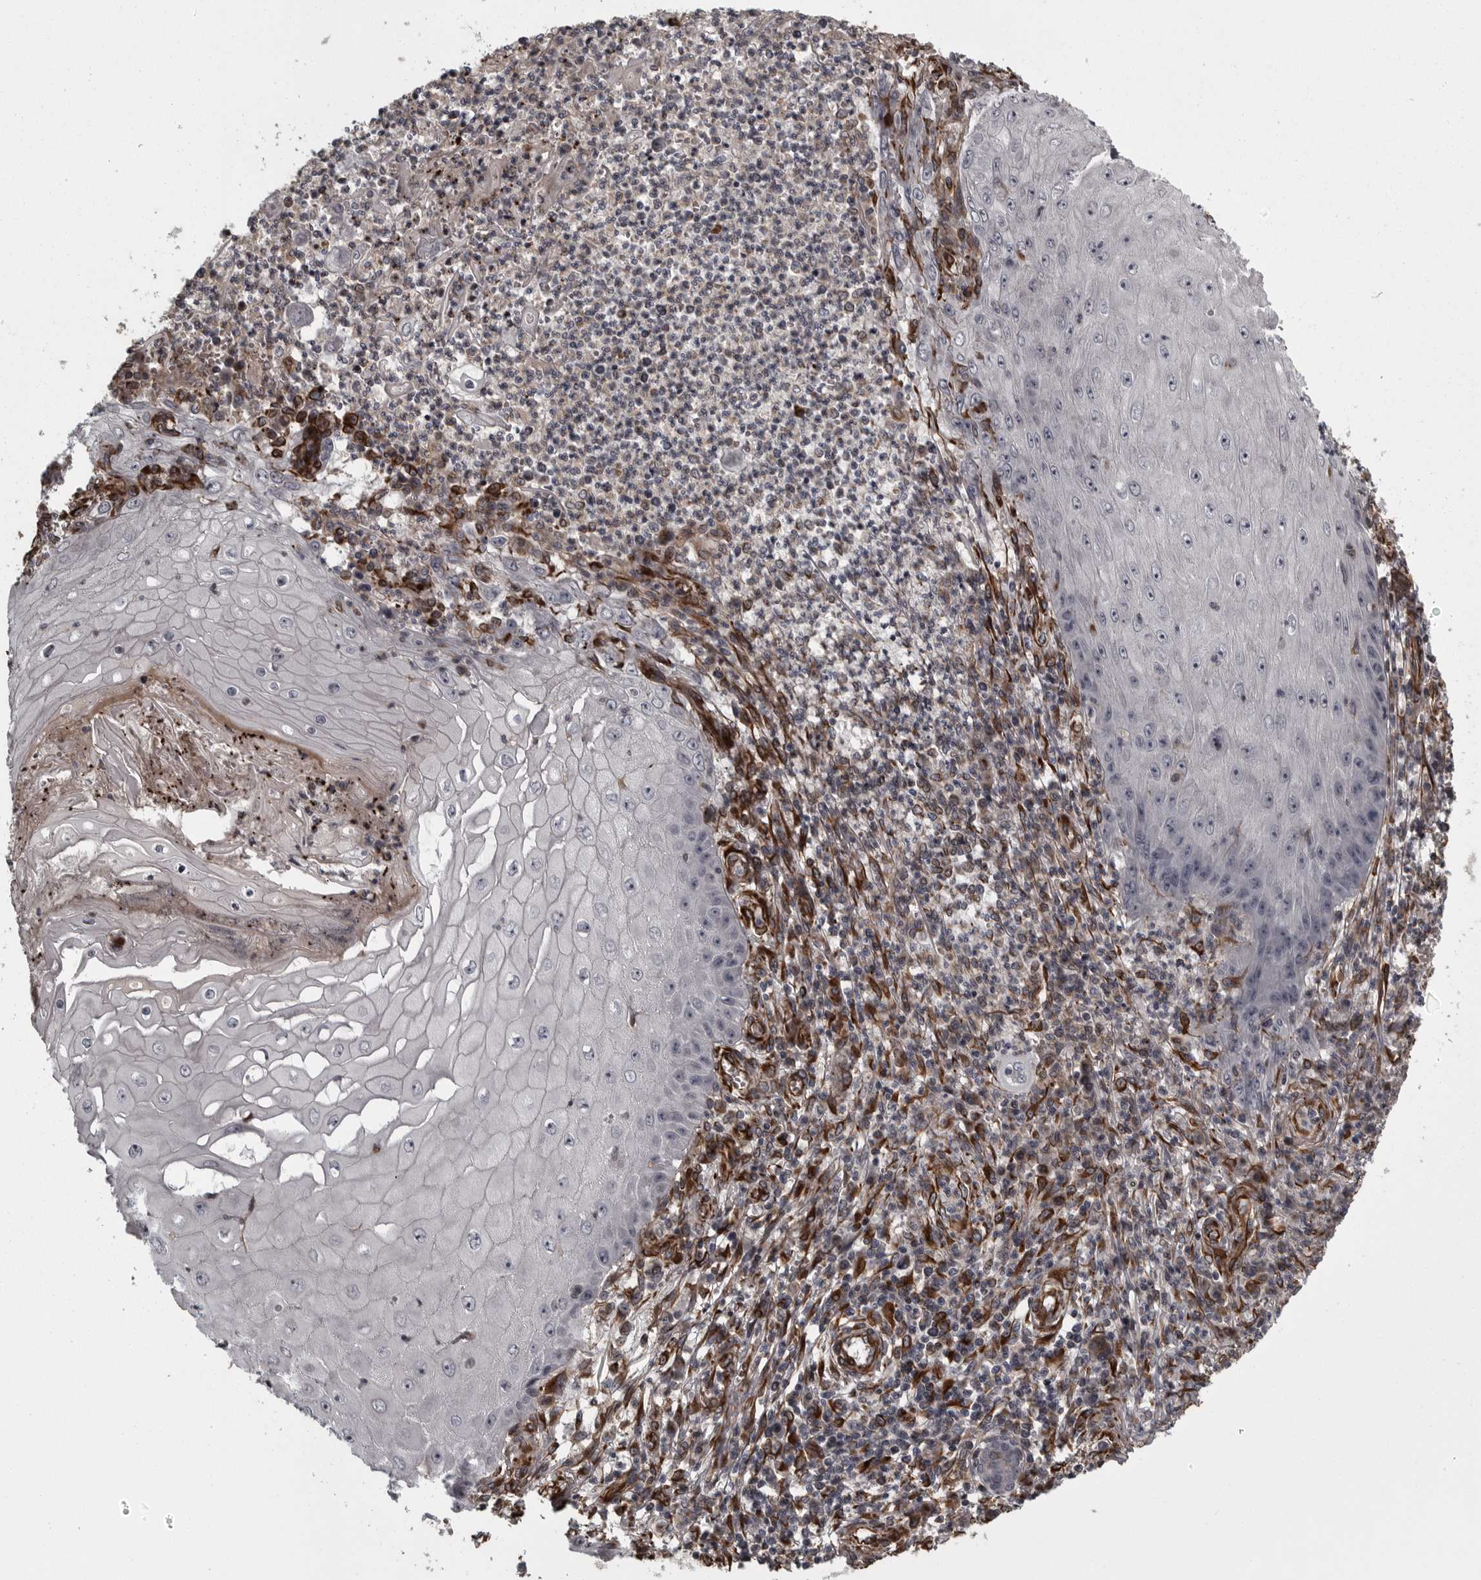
{"staining": {"intensity": "moderate", "quantity": ">75%", "location": "nuclear"}, "tissue": "skin cancer", "cell_type": "Tumor cells", "image_type": "cancer", "snomed": [{"axis": "morphology", "description": "Squamous cell carcinoma, NOS"}, {"axis": "topography", "description": "Skin"}], "caption": "Skin cancer stained for a protein shows moderate nuclear positivity in tumor cells. The protein of interest is stained brown, and the nuclei are stained in blue (DAB (3,3'-diaminobenzidine) IHC with brightfield microscopy, high magnification).", "gene": "FAAP100", "patient": {"sex": "female", "age": 73}}